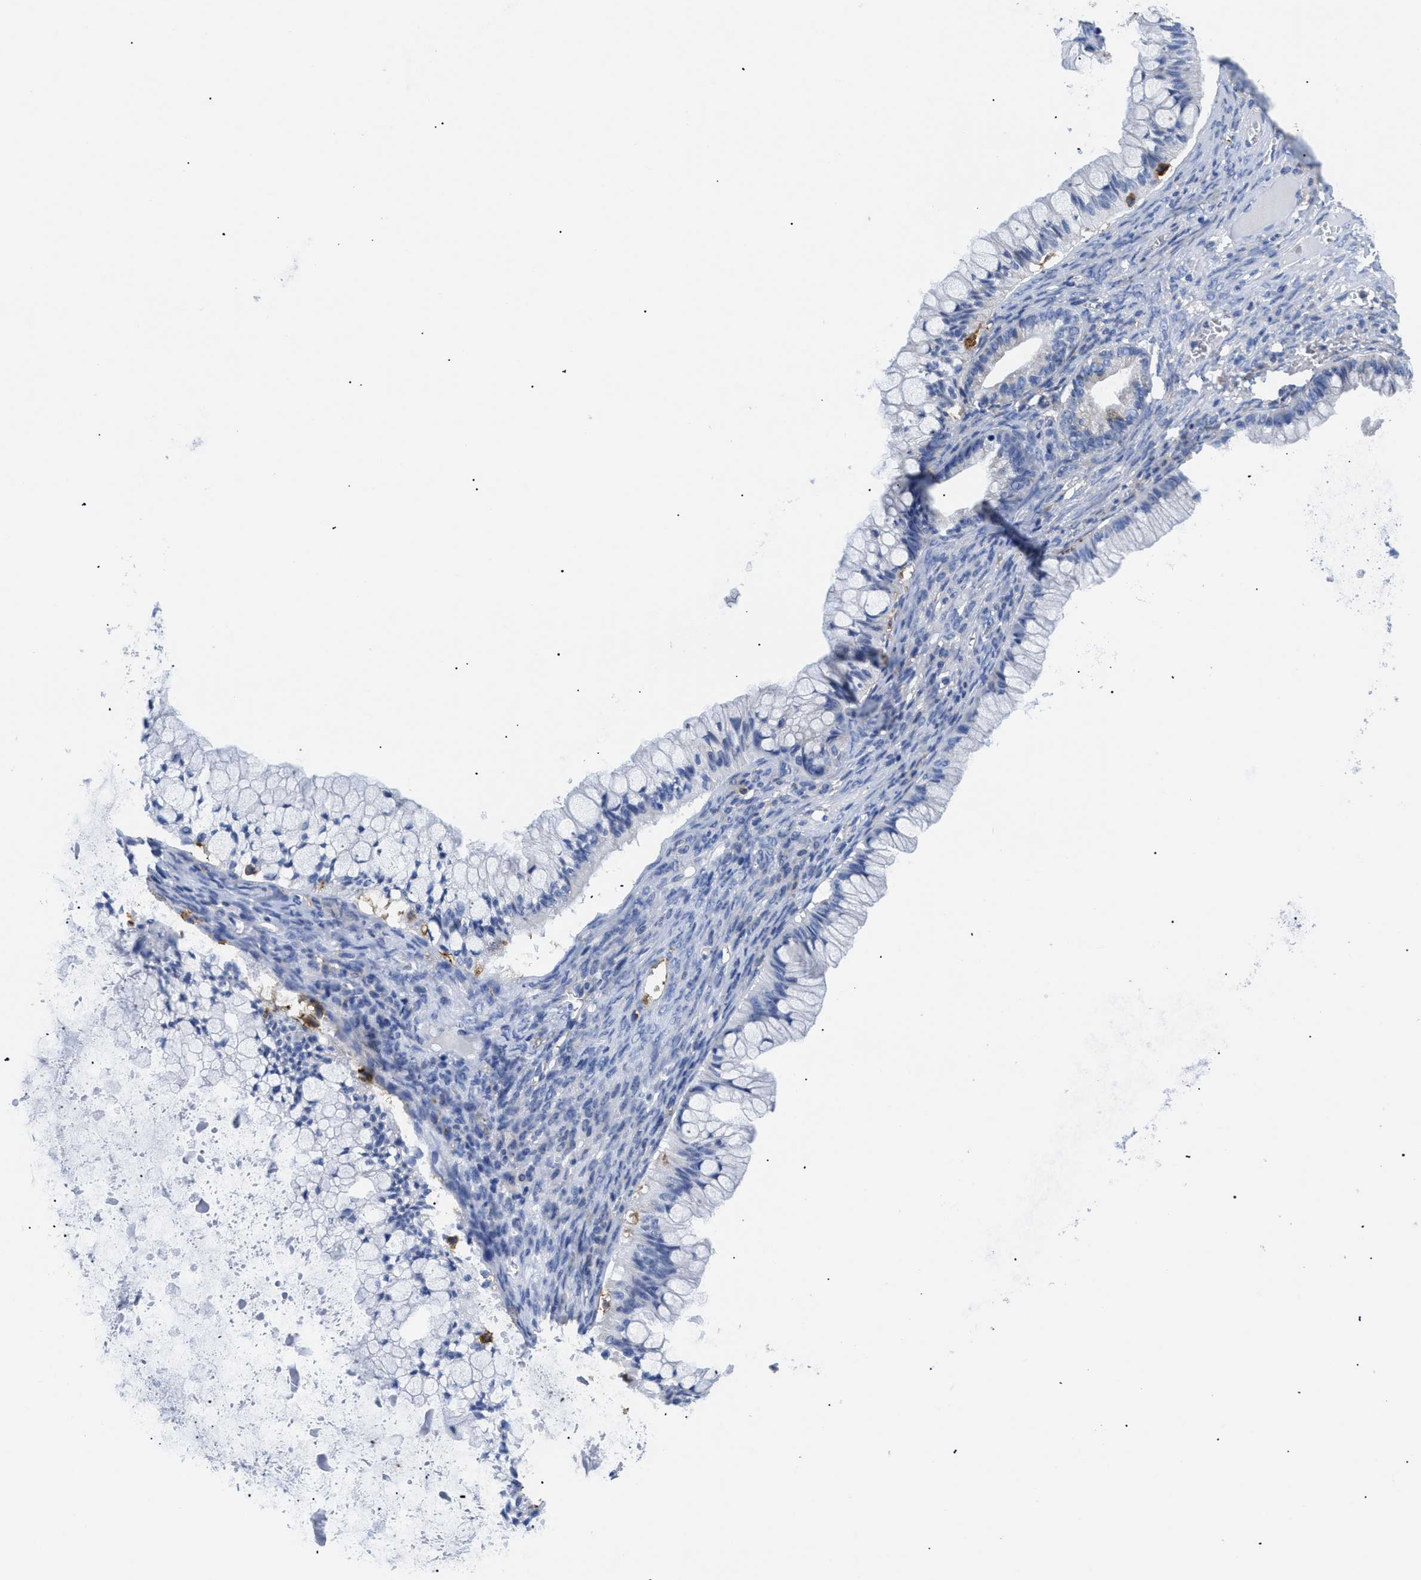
{"staining": {"intensity": "negative", "quantity": "none", "location": "none"}, "tissue": "ovarian cancer", "cell_type": "Tumor cells", "image_type": "cancer", "snomed": [{"axis": "morphology", "description": "Cystadenocarcinoma, mucinous, NOS"}, {"axis": "topography", "description": "Ovary"}], "caption": "Tumor cells show no significant protein expression in mucinous cystadenocarcinoma (ovarian).", "gene": "HLA-DPA1", "patient": {"sex": "female", "age": 57}}